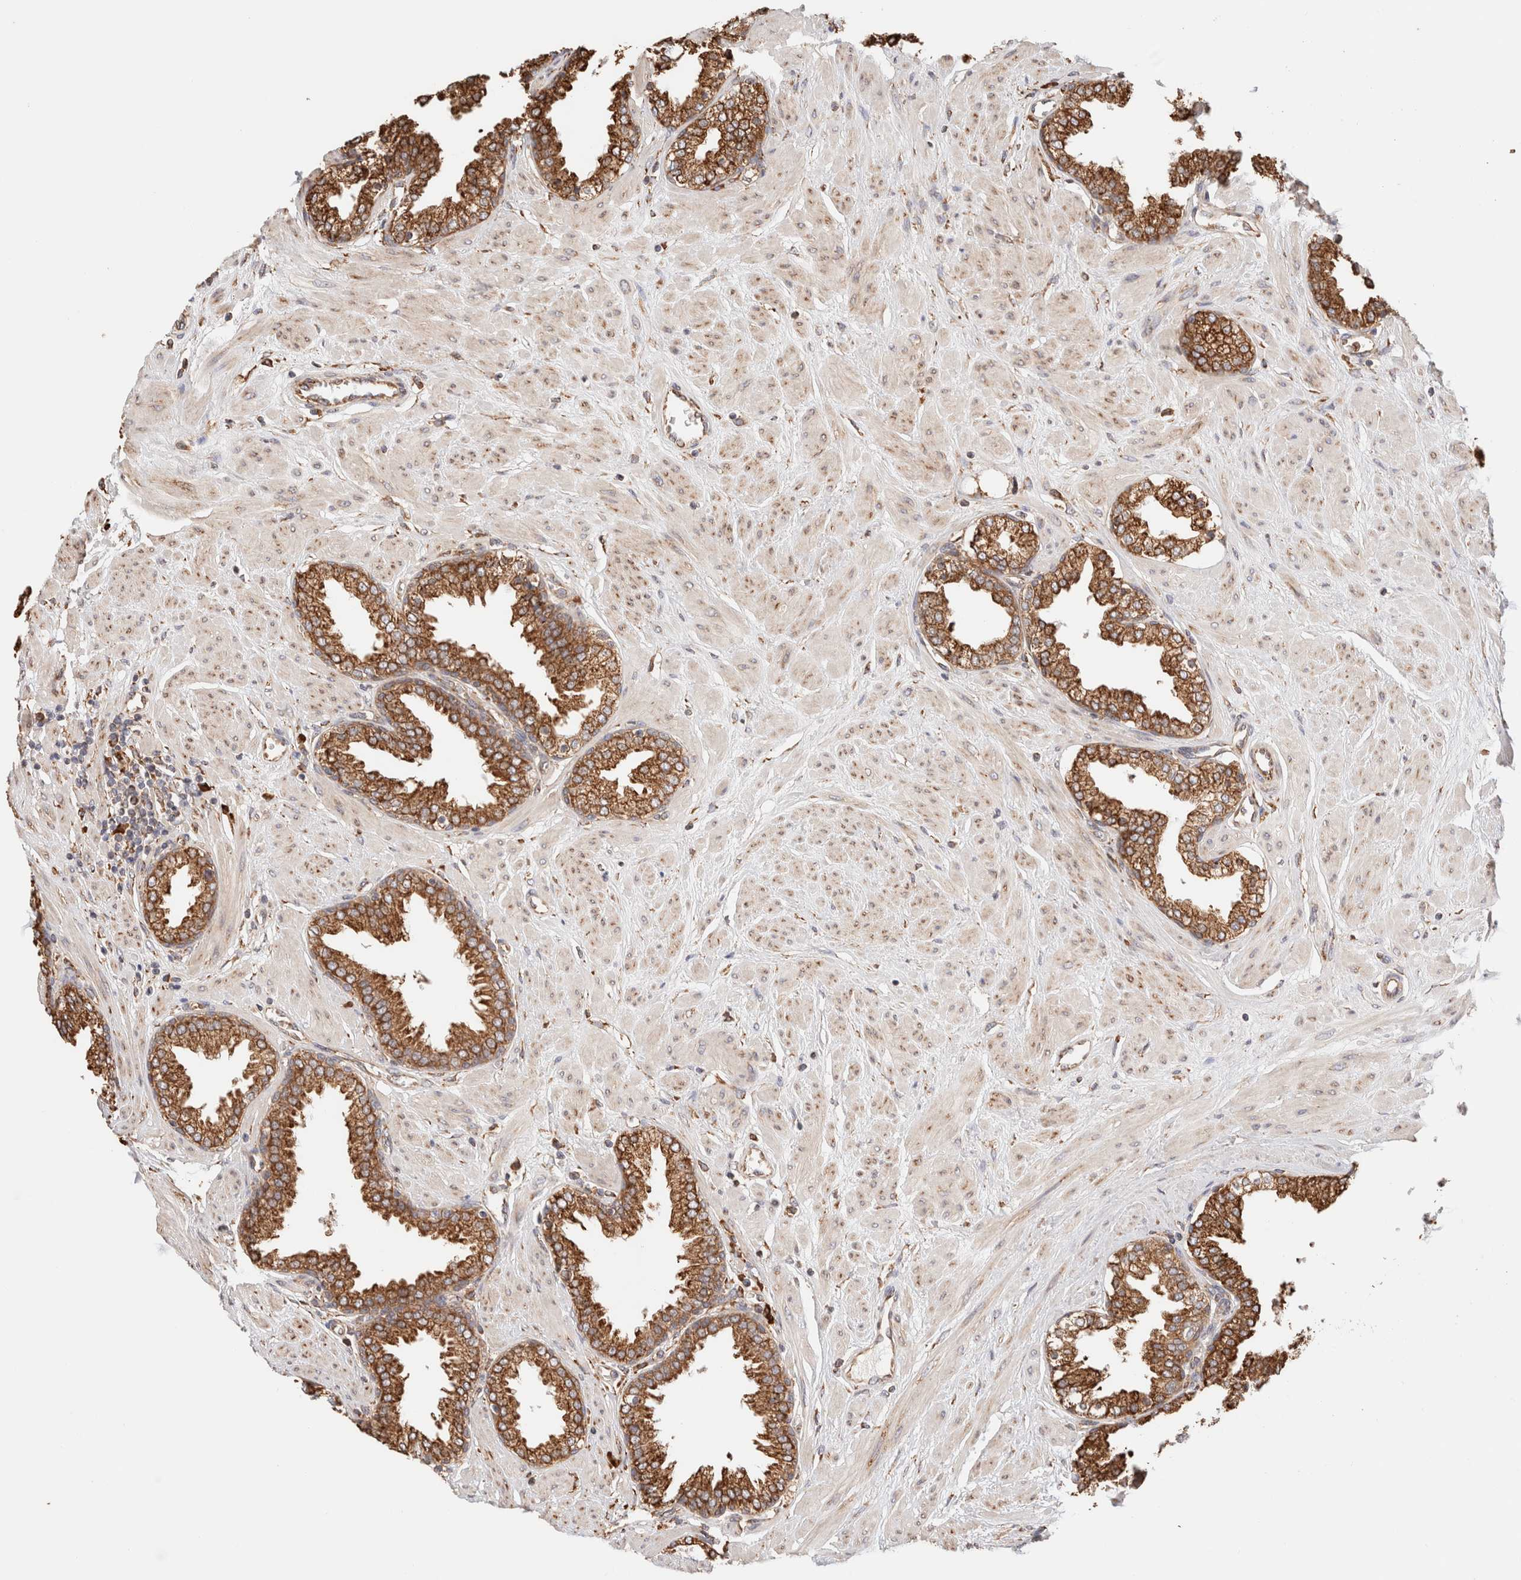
{"staining": {"intensity": "strong", "quantity": ">75%", "location": "cytoplasmic/membranous"}, "tissue": "prostate", "cell_type": "Glandular cells", "image_type": "normal", "snomed": [{"axis": "morphology", "description": "Normal tissue, NOS"}, {"axis": "topography", "description": "Prostate"}], "caption": "Immunohistochemistry (IHC) histopathology image of unremarkable prostate: prostate stained using immunohistochemistry displays high levels of strong protein expression localized specifically in the cytoplasmic/membranous of glandular cells, appearing as a cytoplasmic/membranous brown color.", "gene": "FER", "patient": {"sex": "male", "age": 51}}